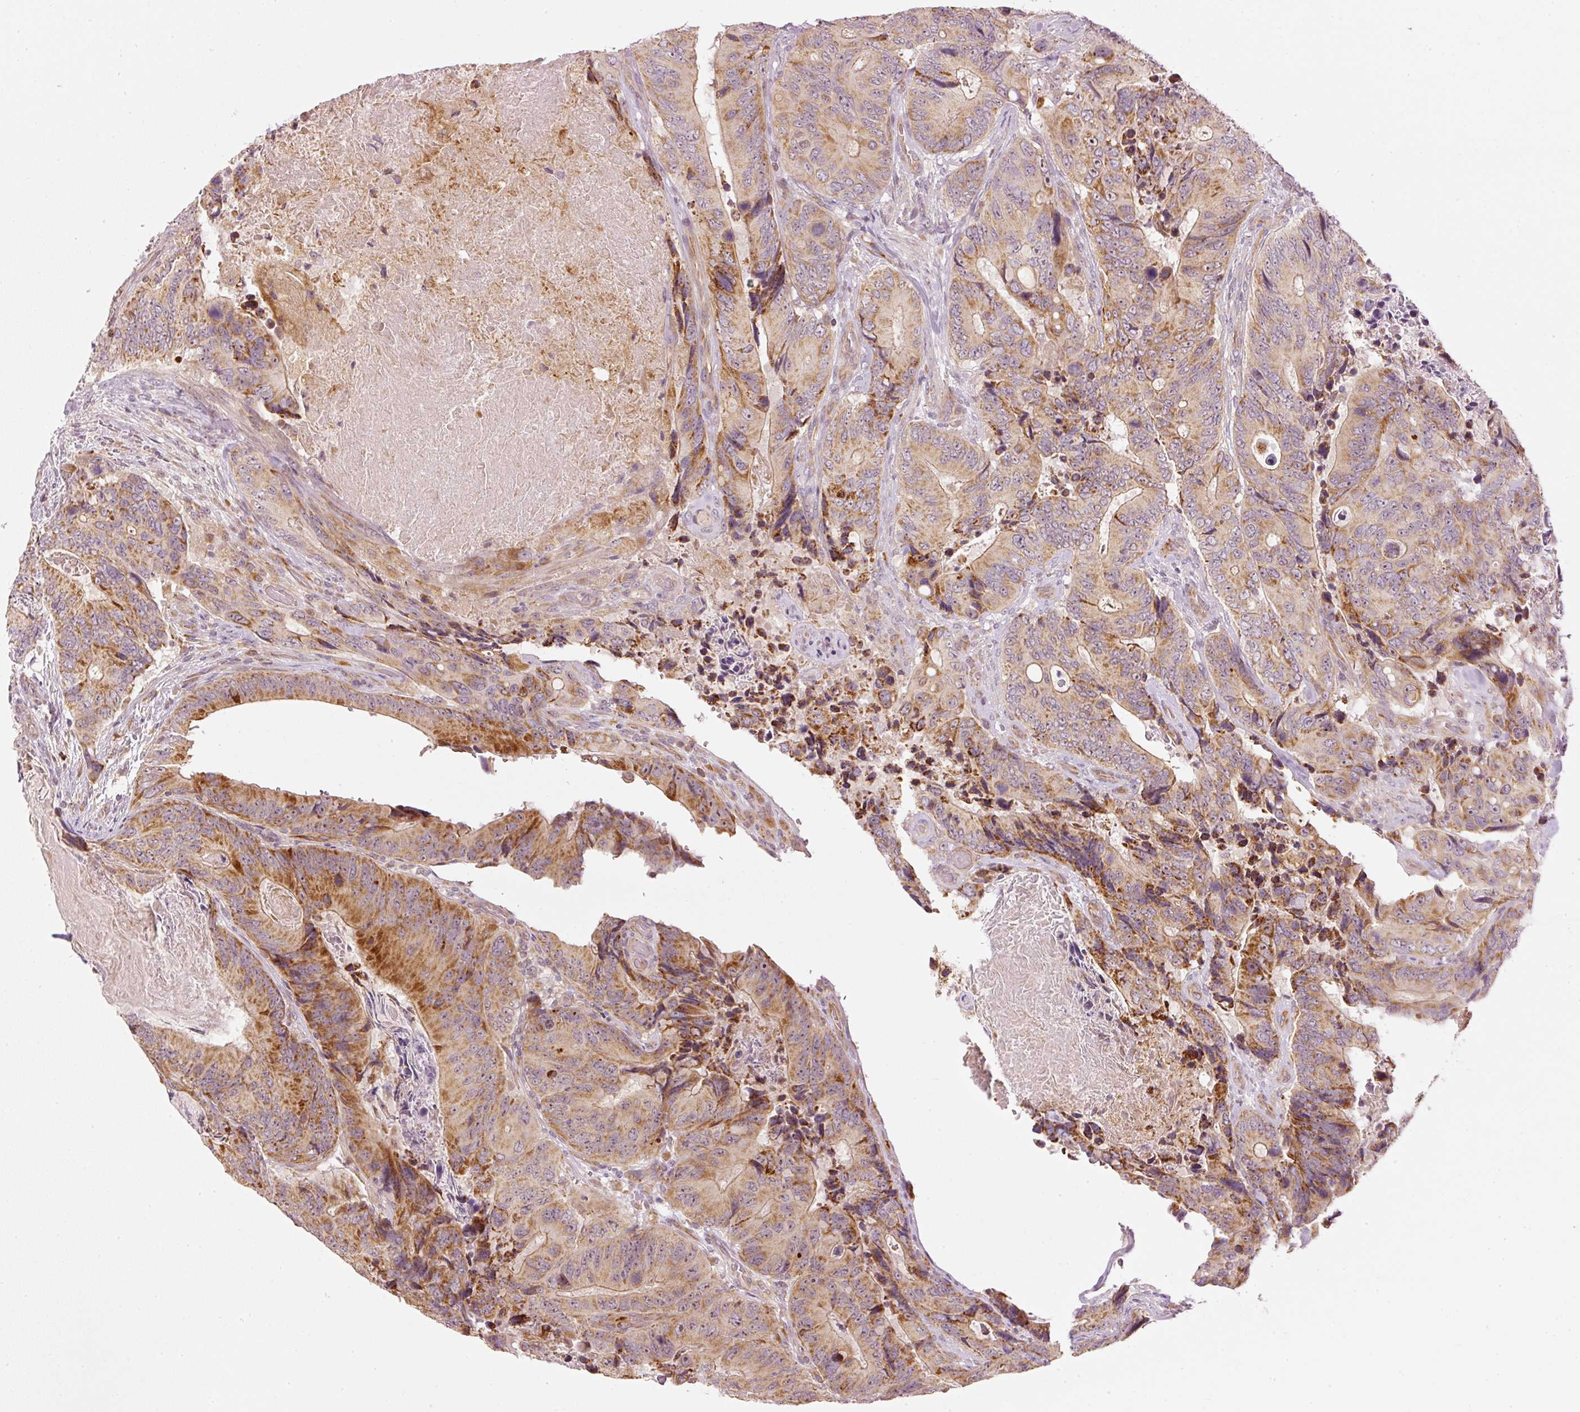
{"staining": {"intensity": "strong", "quantity": "25%-75%", "location": "cytoplasmic/membranous"}, "tissue": "colorectal cancer", "cell_type": "Tumor cells", "image_type": "cancer", "snomed": [{"axis": "morphology", "description": "Adenocarcinoma, NOS"}, {"axis": "topography", "description": "Colon"}], "caption": "The photomicrograph displays staining of adenocarcinoma (colorectal), revealing strong cytoplasmic/membranous protein expression (brown color) within tumor cells. The staining was performed using DAB to visualize the protein expression in brown, while the nuclei were stained in blue with hematoxylin (Magnification: 20x).", "gene": "CDC20B", "patient": {"sex": "male", "age": 84}}